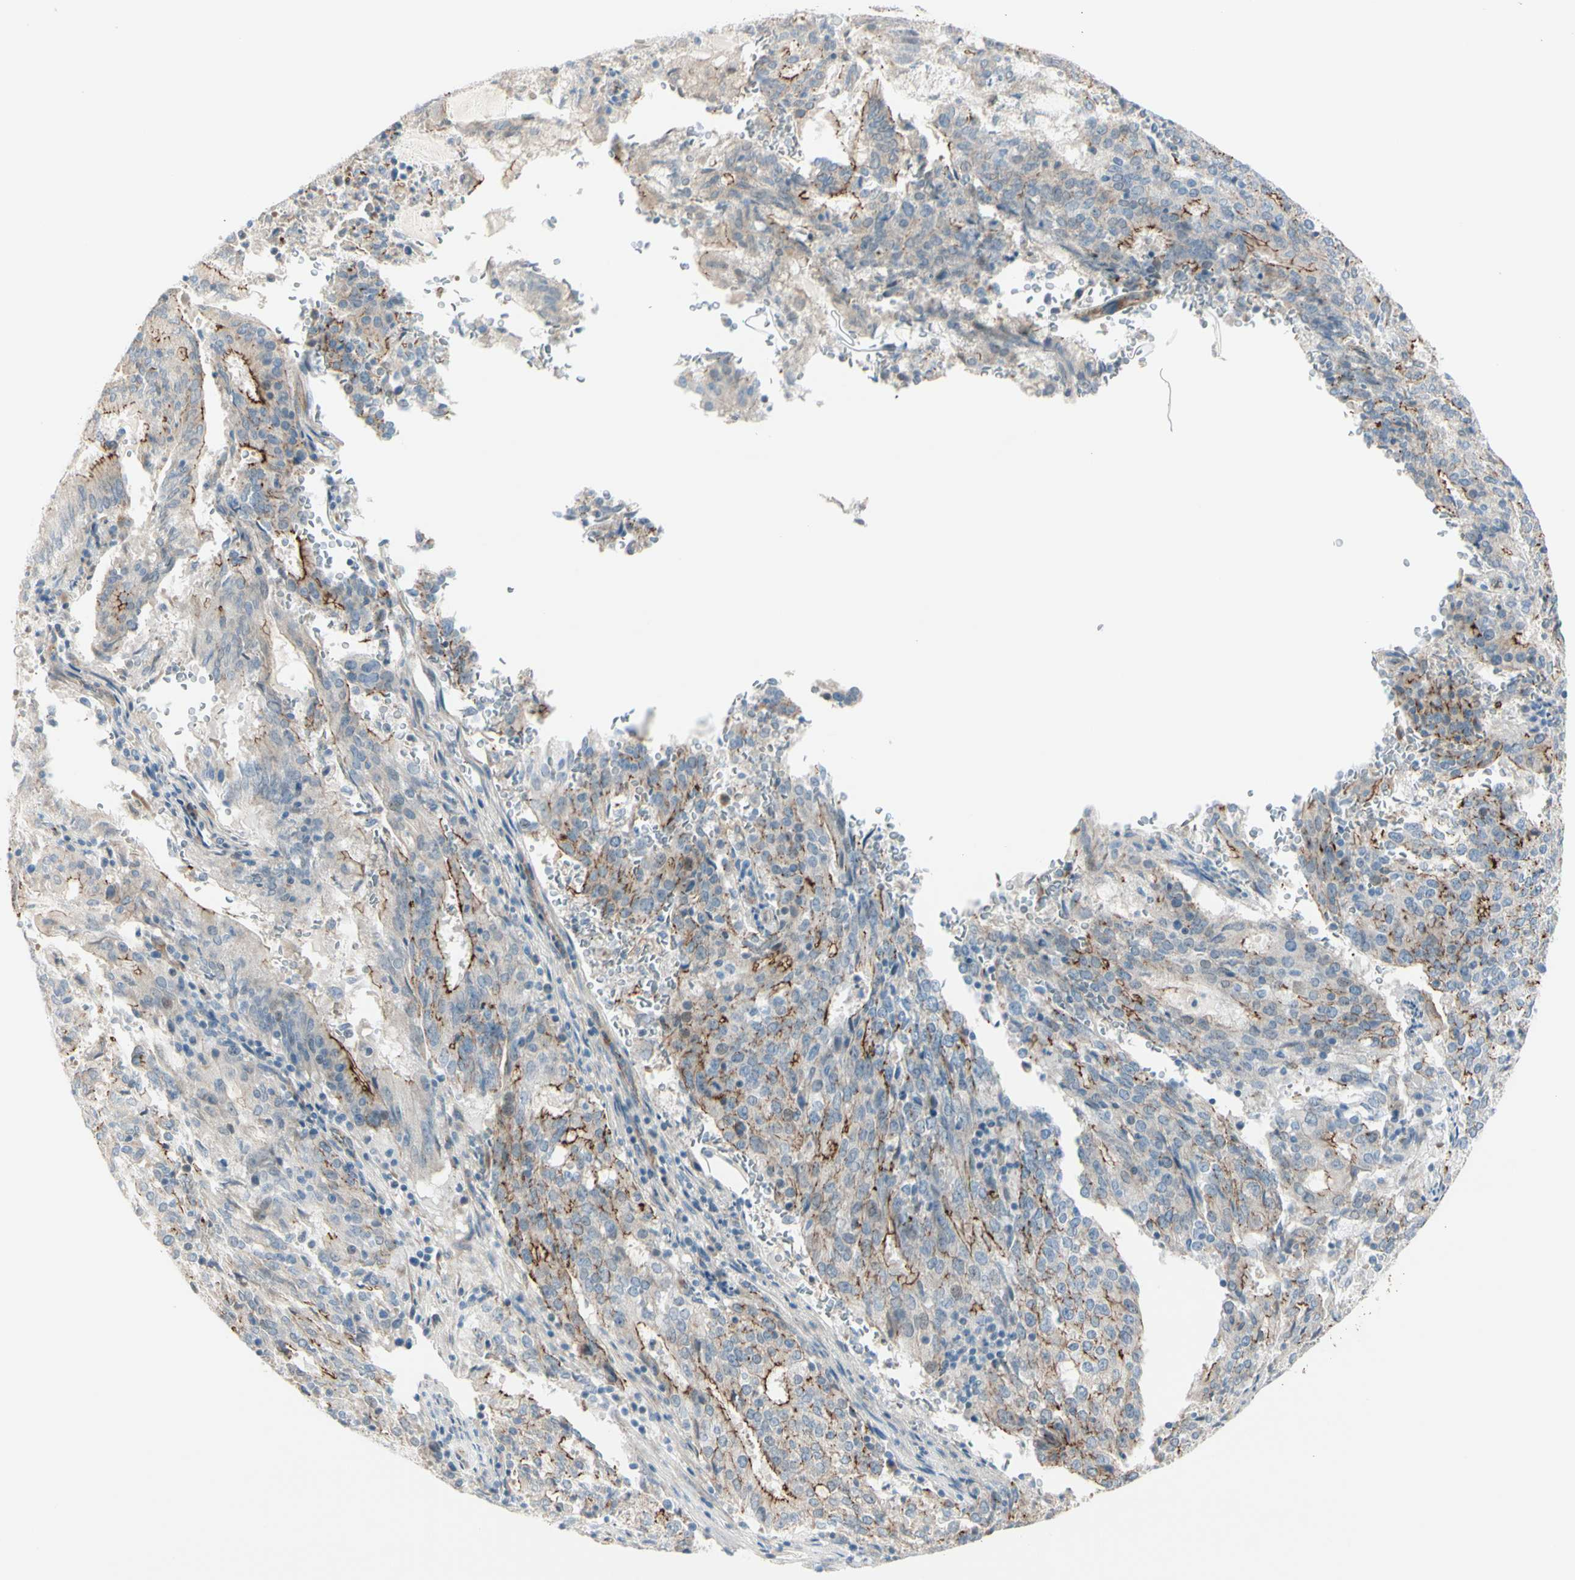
{"staining": {"intensity": "moderate", "quantity": "25%-75%", "location": "cytoplasmic/membranous"}, "tissue": "cervical cancer", "cell_type": "Tumor cells", "image_type": "cancer", "snomed": [{"axis": "morphology", "description": "Adenocarcinoma, NOS"}, {"axis": "topography", "description": "Cervix"}], "caption": "Immunohistochemical staining of human cervical cancer (adenocarcinoma) demonstrates medium levels of moderate cytoplasmic/membranous staining in approximately 25%-75% of tumor cells.", "gene": "TJP1", "patient": {"sex": "female", "age": 44}}